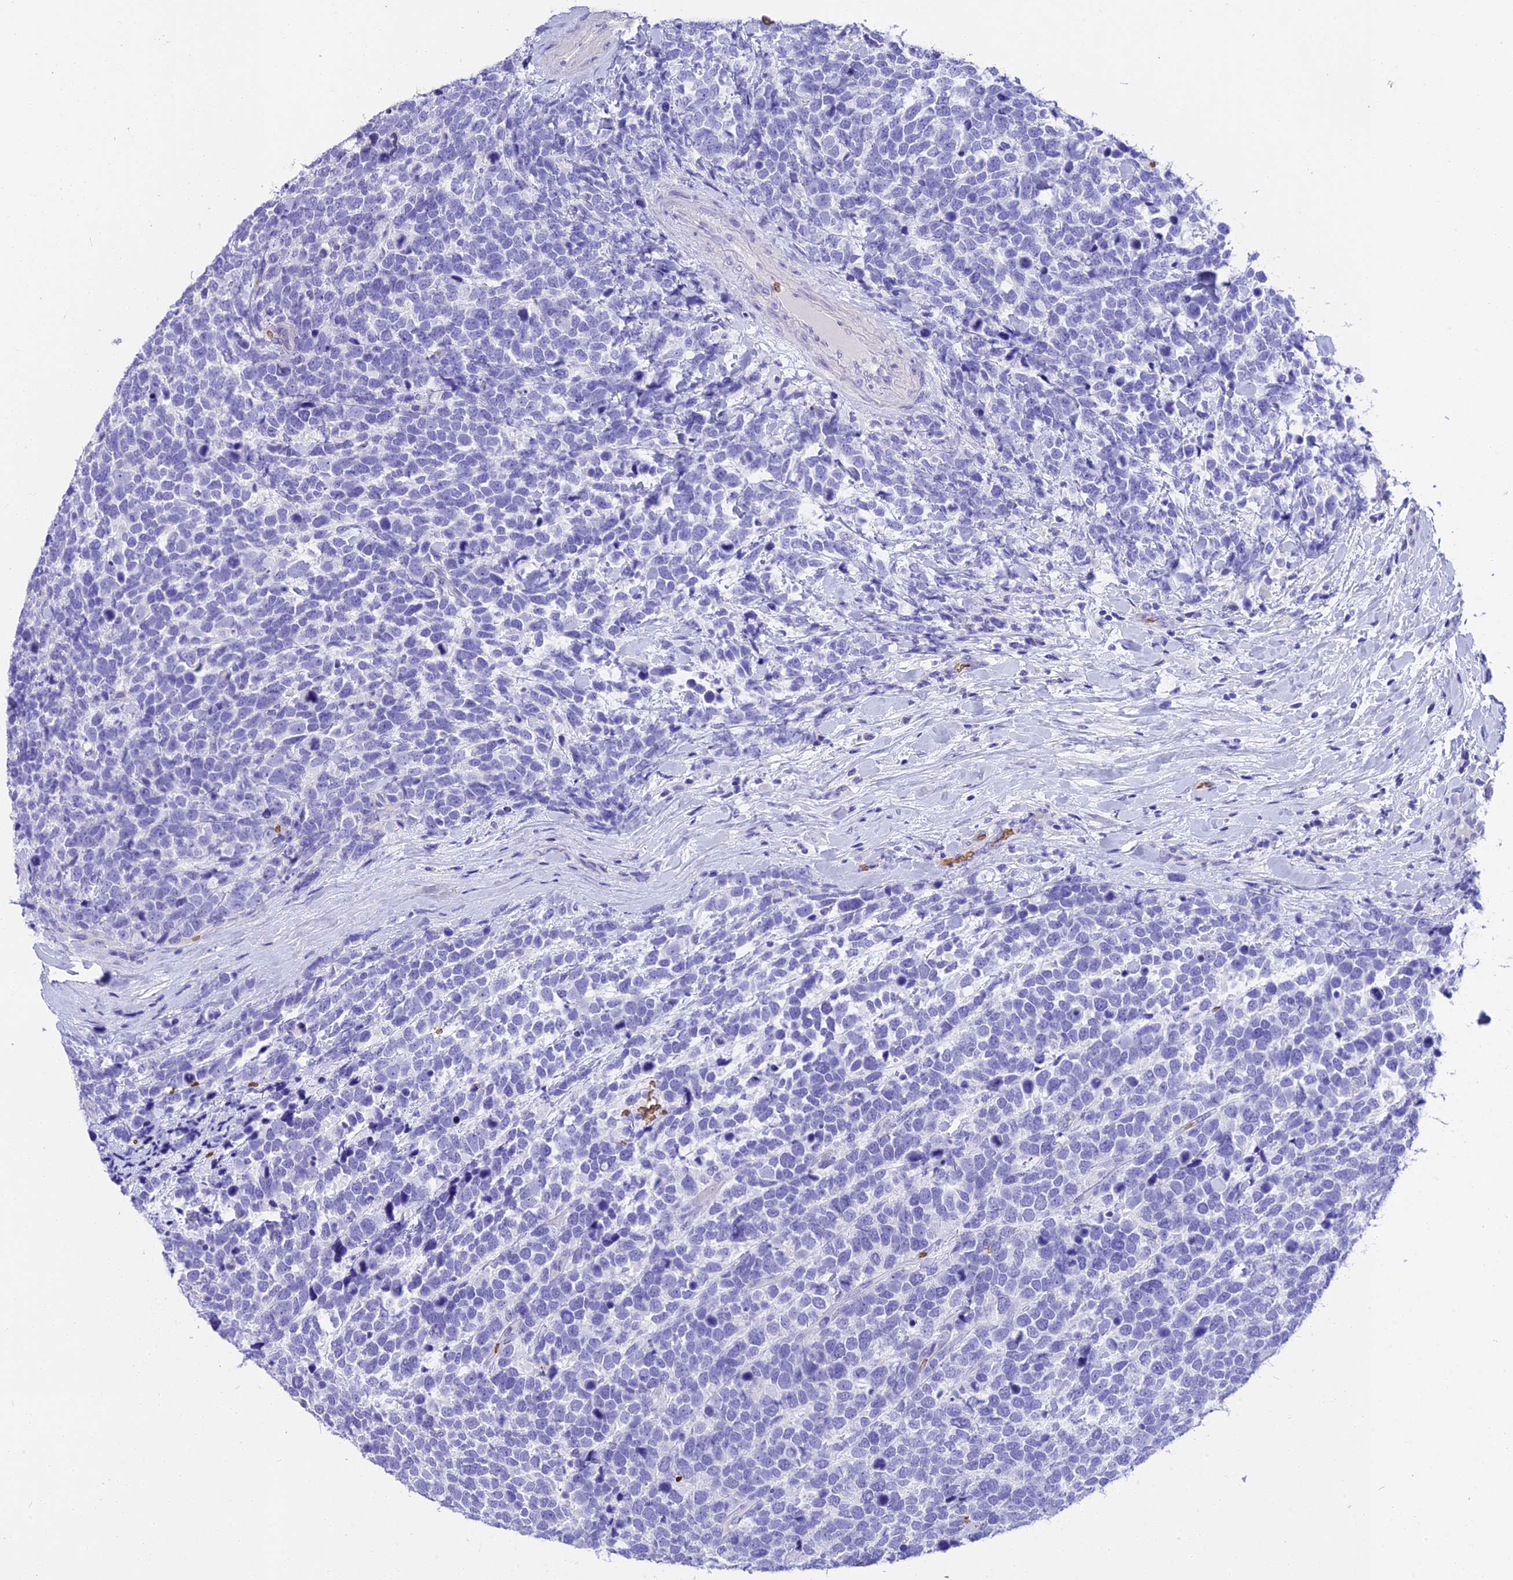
{"staining": {"intensity": "negative", "quantity": "none", "location": "none"}, "tissue": "urothelial cancer", "cell_type": "Tumor cells", "image_type": "cancer", "snomed": [{"axis": "morphology", "description": "Urothelial carcinoma, High grade"}, {"axis": "topography", "description": "Urinary bladder"}], "caption": "High-grade urothelial carcinoma was stained to show a protein in brown. There is no significant staining in tumor cells. Brightfield microscopy of IHC stained with DAB (3,3'-diaminobenzidine) (brown) and hematoxylin (blue), captured at high magnification.", "gene": "TNNC2", "patient": {"sex": "female", "age": 82}}